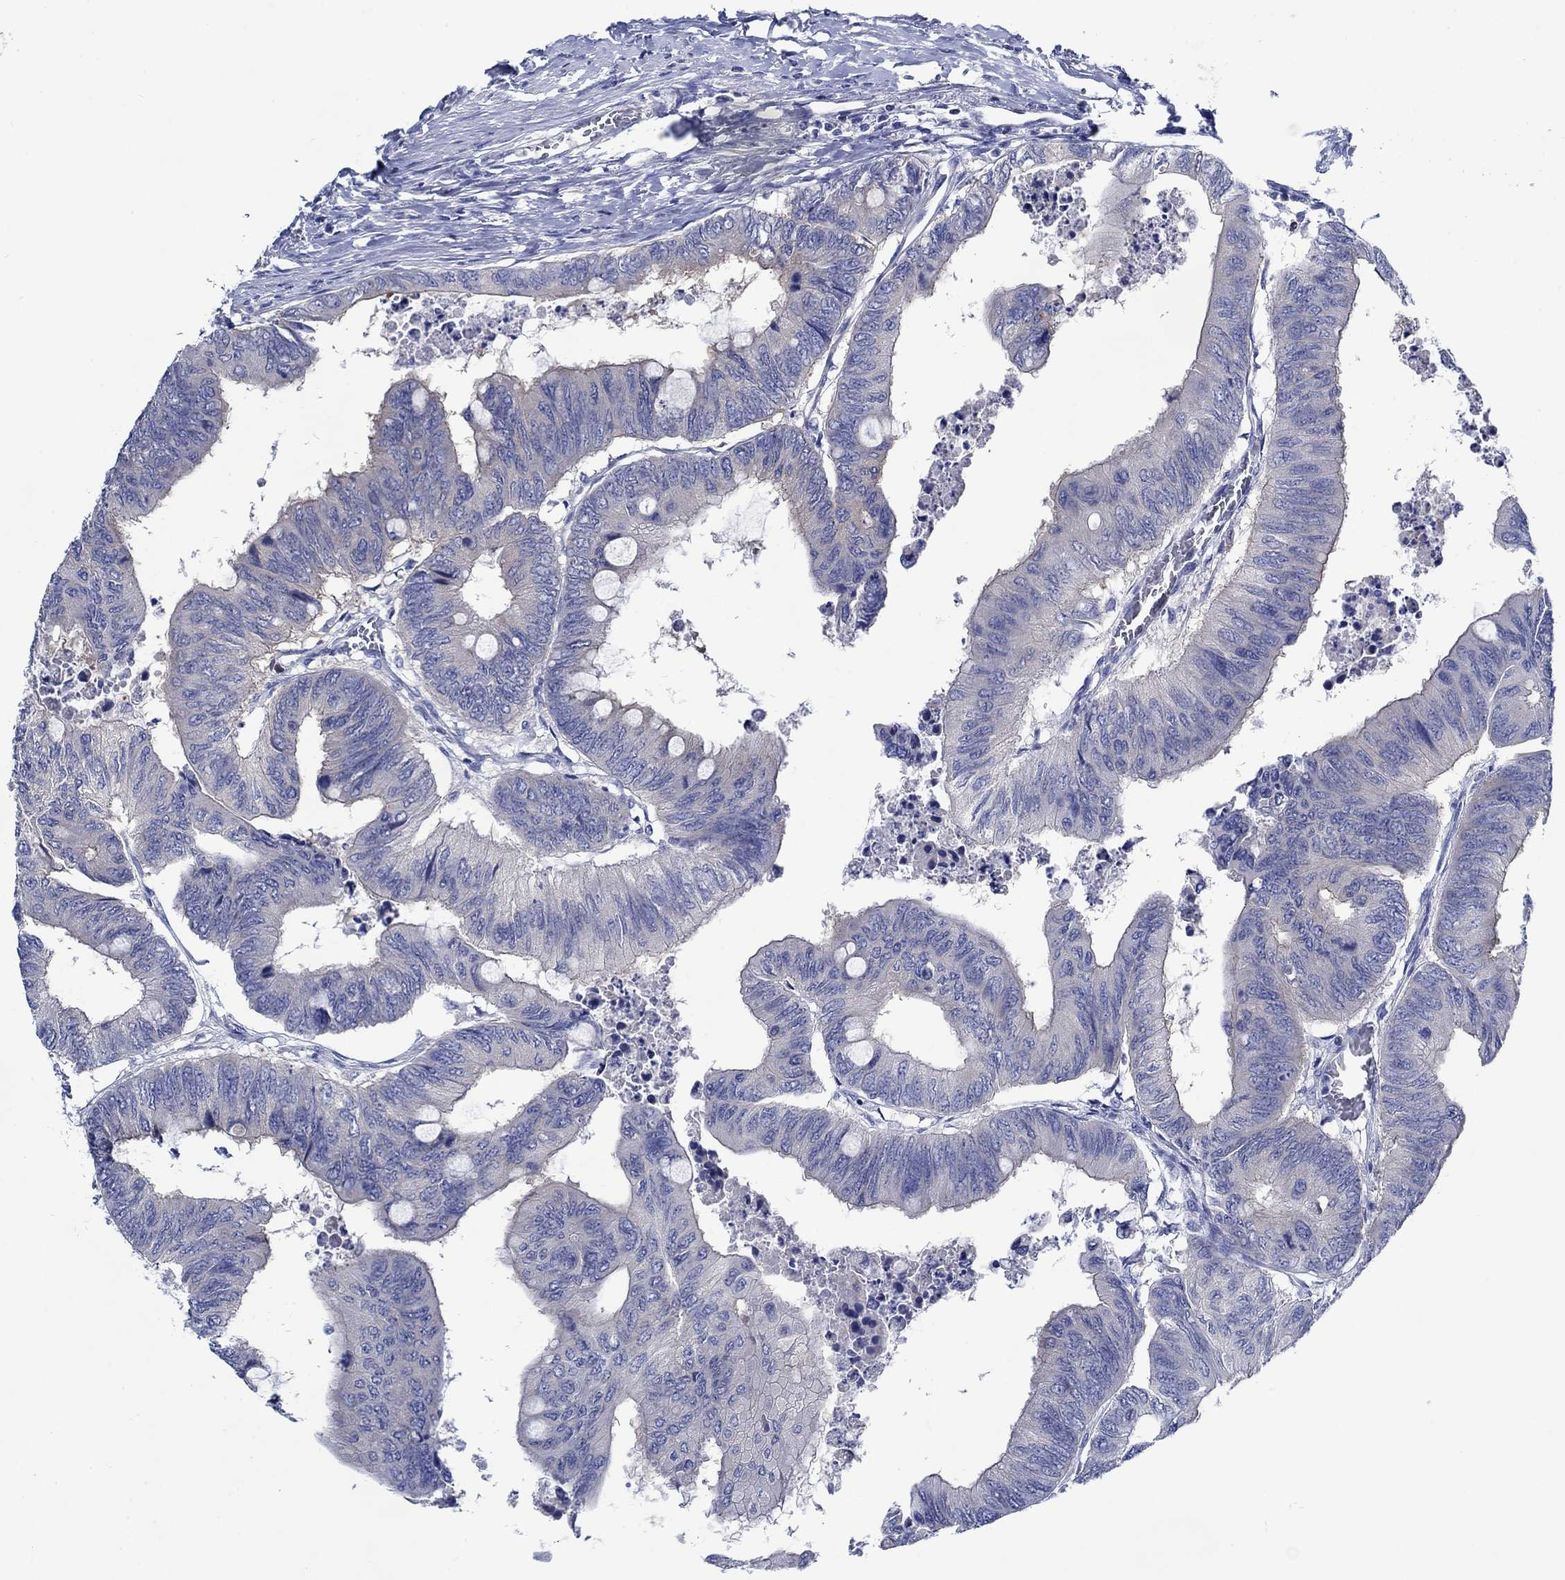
{"staining": {"intensity": "negative", "quantity": "none", "location": "none"}, "tissue": "colorectal cancer", "cell_type": "Tumor cells", "image_type": "cancer", "snomed": [{"axis": "morphology", "description": "Normal tissue, NOS"}, {"axis": "morphology", "description": "Adenocarcinoma, NOS"}, {"axis": "topography", "description": "Rectum"}, {"axis": "topography", "description": "Peripheral nerve tissue"}], "caption": "Immunohistochemical staining of human colorectal cancer (adenocarcinoma) reveals no significant positivity in tumor cells. Brightfield microscopy of immunohistochemistry (IHC) stained with DAB (brown) and hematoxylin (blue), captured at high magnification.", "gene": "TRIM16", "patient": {"sex": "male", "age": 92}}